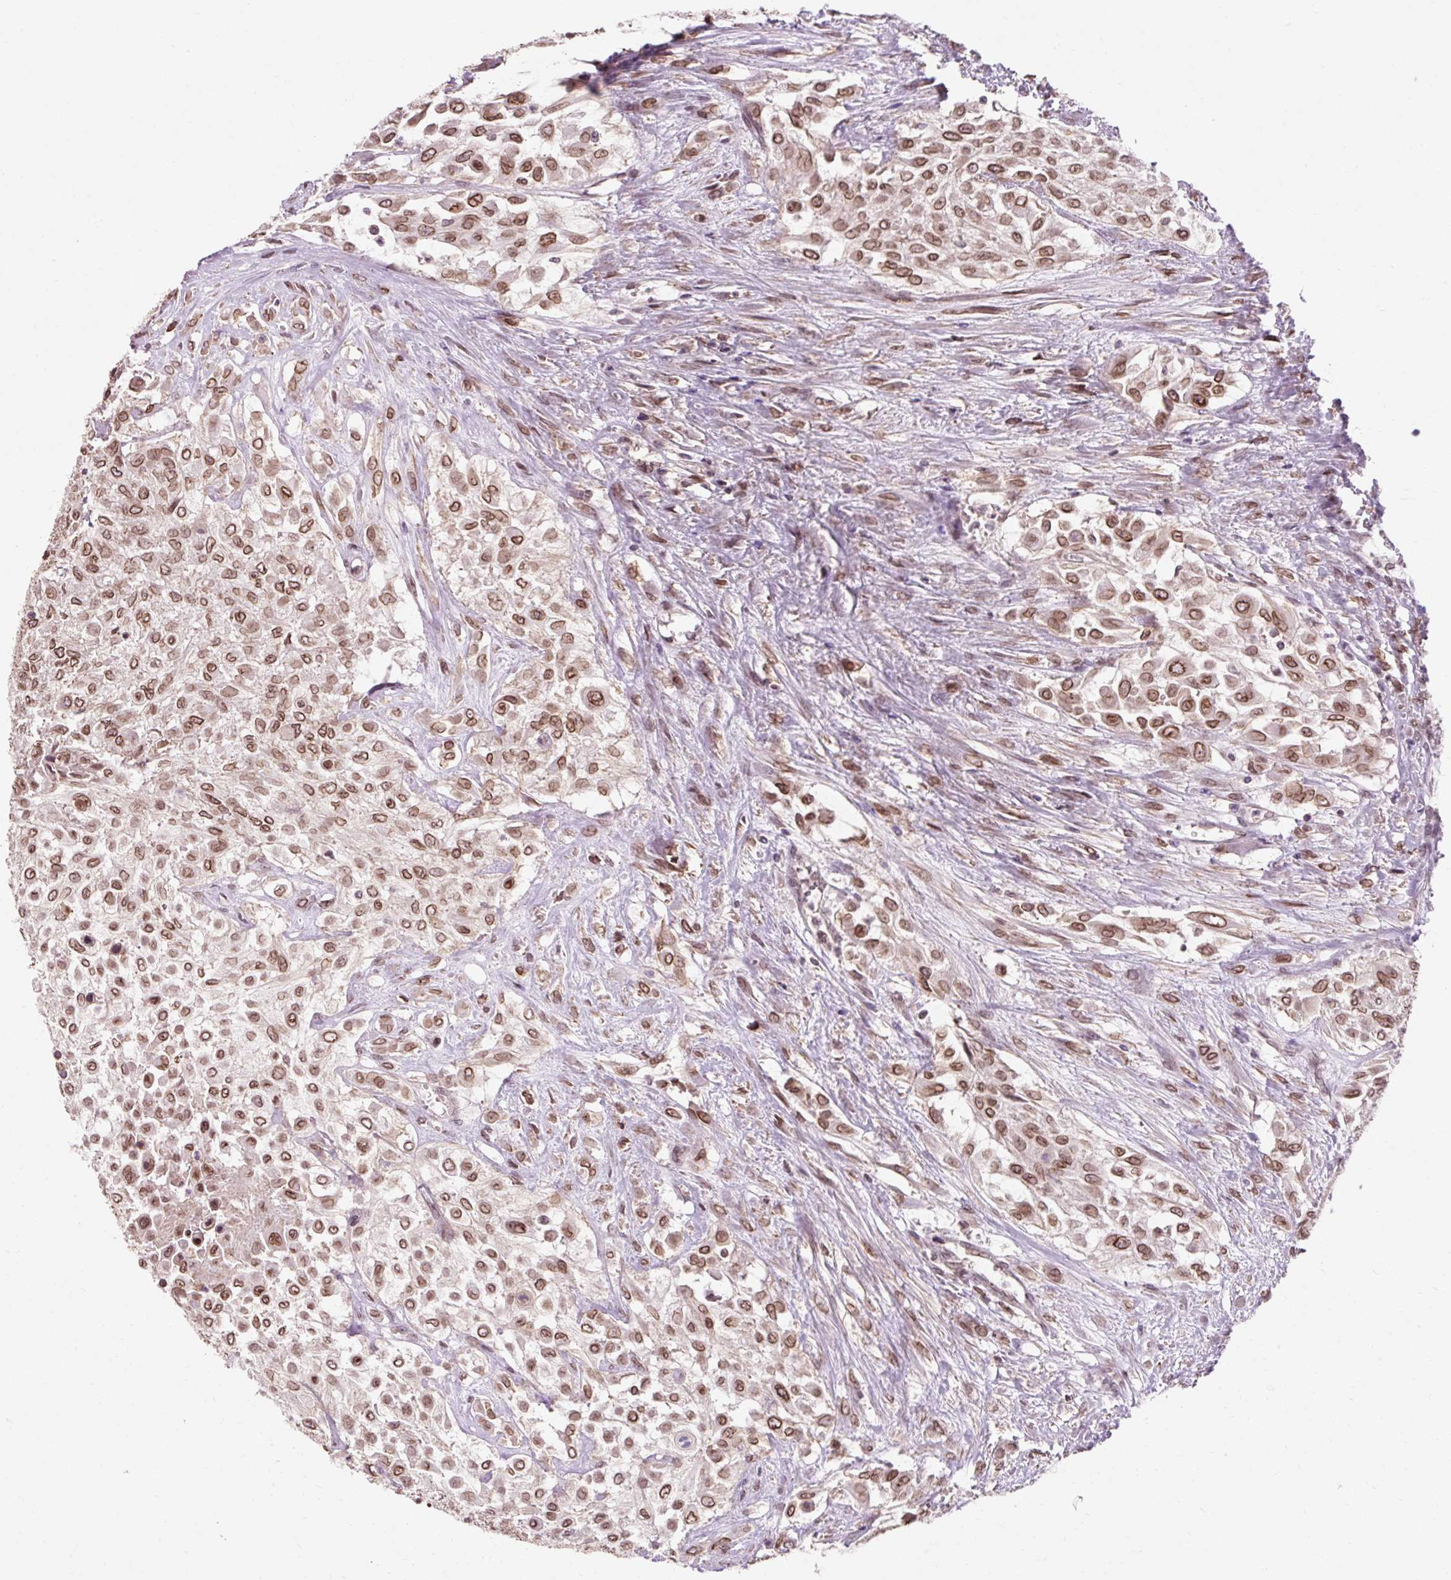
{"staining": {"intensity": "moderate", "quantity": ">75%", "location": "cytoplasmic/membranous,nuclear"}, "tissue": "urothelial cancer", "cell_type": "Tumor cells", "image_type": "cancer", "snomed": [{"axis": "morphology", "description": "Urothelial carcinoma, High grade"}, {"axis": "topography", "description": "Urinary bladder"}], "caption": "This histopathology image reveals immunohistochemistry staining of urothelial cancer, with medium moderate cytoplasmic/membranous and nuclear positivity in about >75% of tumor cells.", "gene": "ZNF610", "patient": {"sex": "male", "age": 57}}